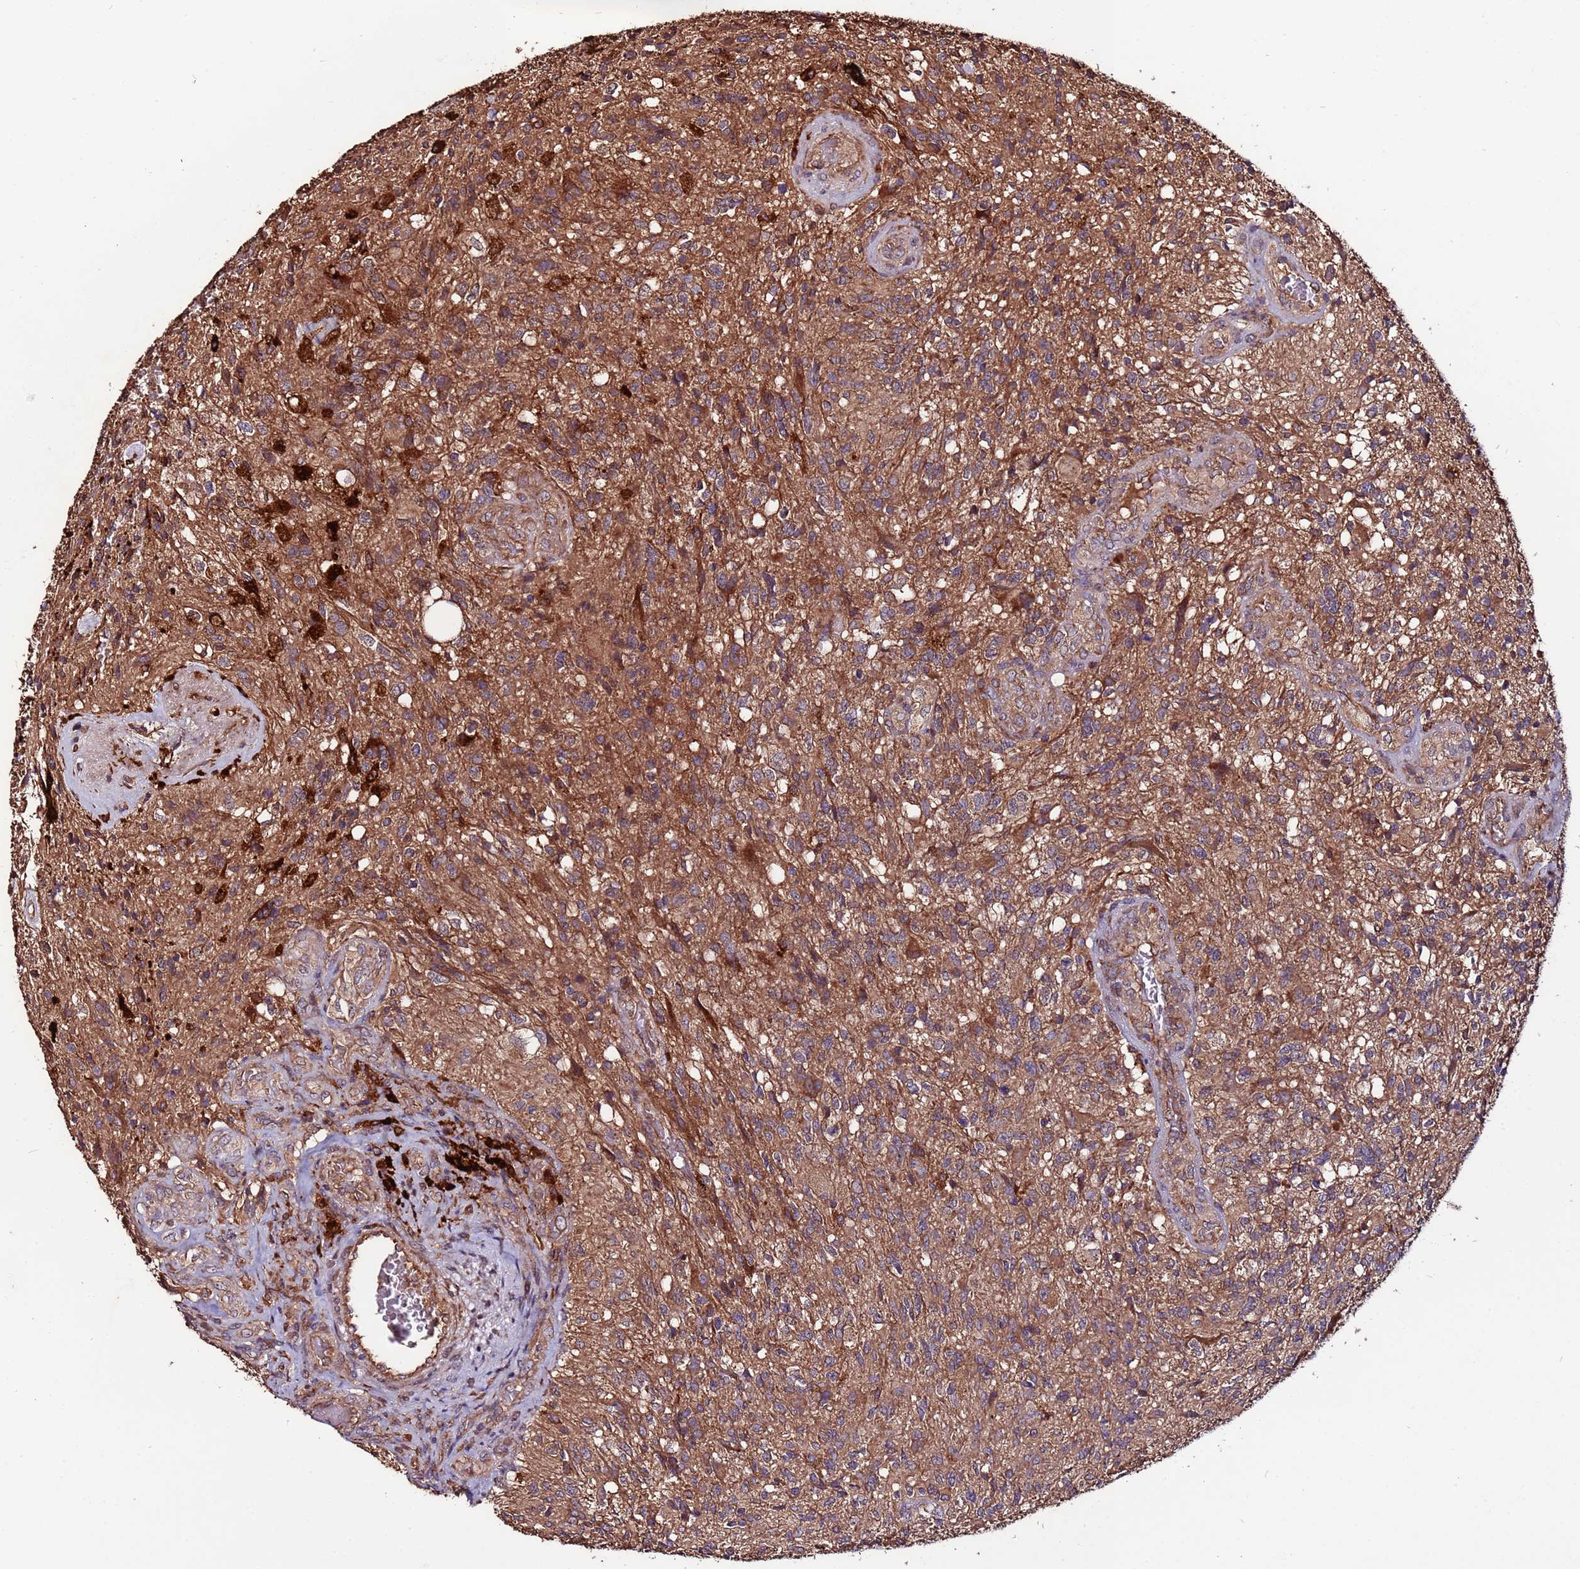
{"staining": {"intensity": "moderate", "quantity": ">75%", "location": "cytoplasmic/membranous"}, "tissue": "glioma", "cell_type": "Tumor cells", "image_type": "cancer", "snomed": [{"axis": "morphology", "description": "Glioma, malignant, High grade"}, {"axis": "topography", "description": "Brain"}], "caption": "IHC (DAB (3,3'-diaminobenzidine)) staining of malignant glioma (high-grade) exhibits moderate cytoplasmic/membranous protein positivity in approximately >75% of tumor cells.", "gene": "RPS15A", "patient": {"sex": "male", "age": 56}}